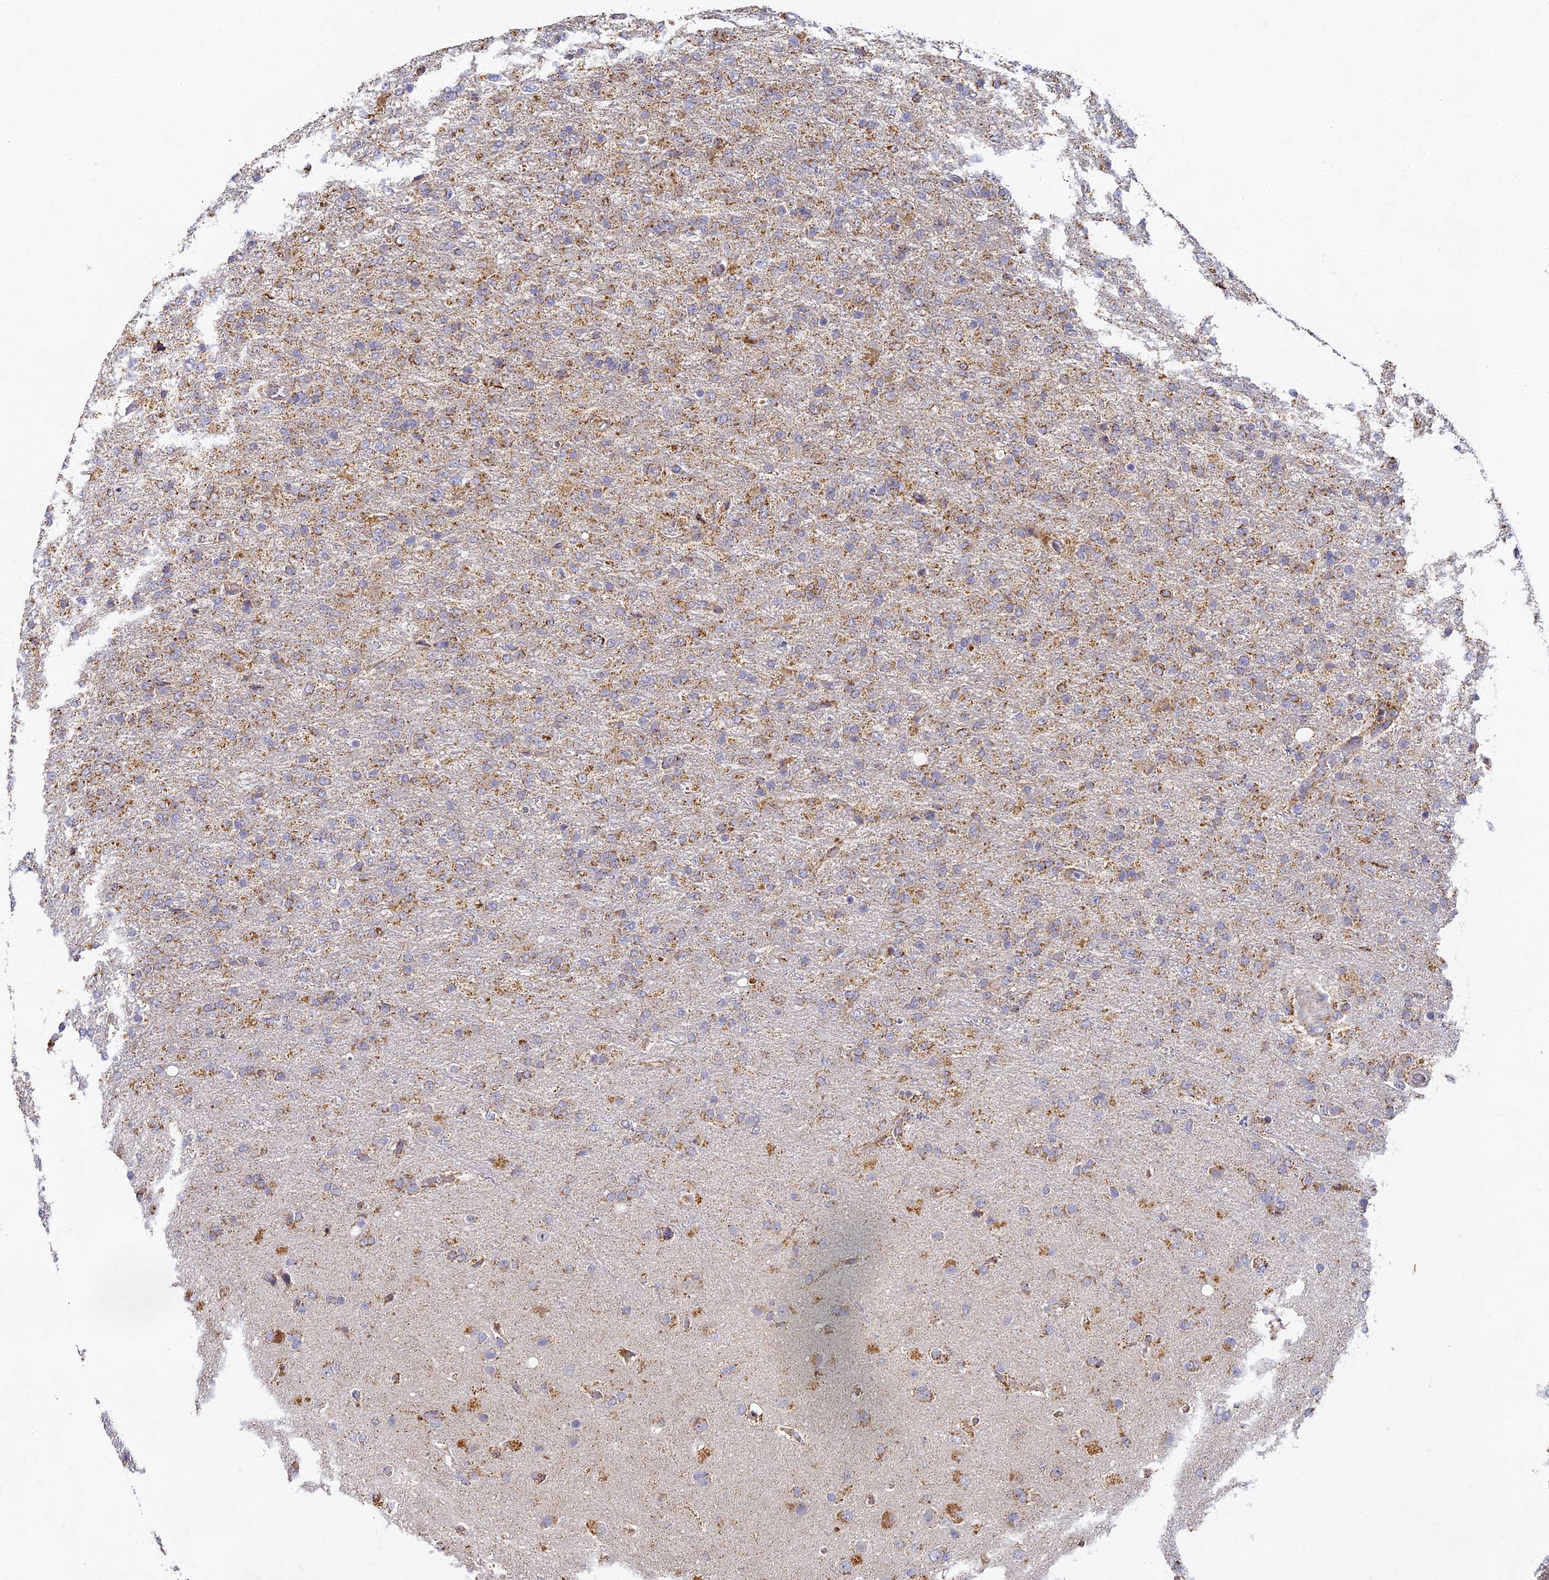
{"staining": {"intensity": "moderate", "quantity": "25%-75%", "location": "cytoplasmic/membranous"}, "tissue": "glioma", "cell_type": "Tumor cells", "image_type": "cancer", "snomed": [{"axis": "morphology", "description": "Glioma, malignant, High grade"}, {"axis": "topography", "description": "Brain"}], "caption": "Human high-grade glioma (malignant) stained with a brown dye shows moderate cytoplasmic/membranous positive staining in about 25%-75% of tumor cells.", "gene": "DONSON", "patient": {"sex": "female", "age": 74}}